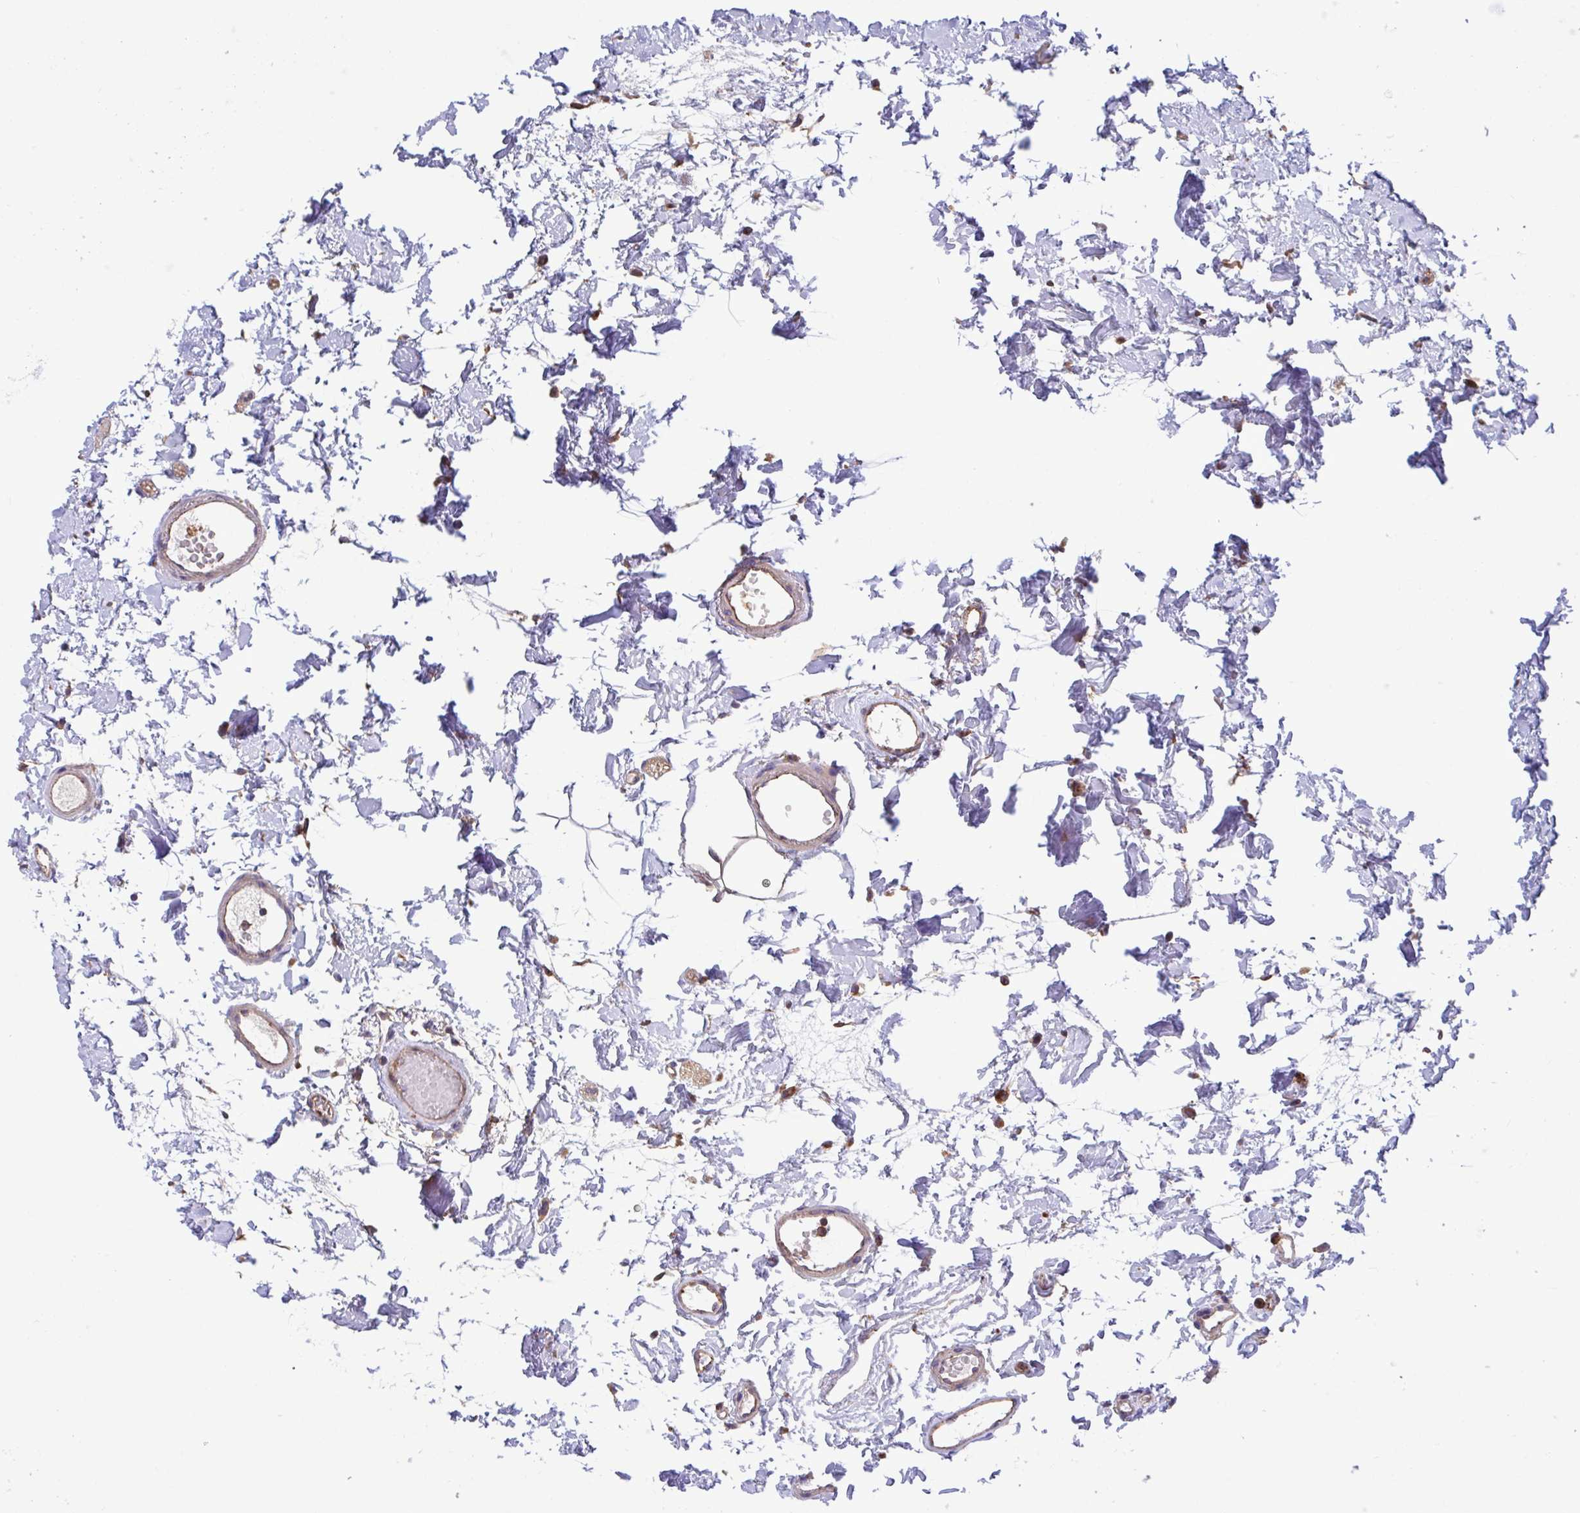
{"staining": {"intensity": "moderate", "quantity": ">75%", "location": "cytoplasmic/membranous"}, "tissue": "colon", "cell_type": "Endothelial cells", "image_type": "normal", "snomed": [{"axis": "morphology", "description": "Normal tissue, NOS"}, {"axis": "topography", "description": "Colon"}], "caption": "The micrograph demonstrates immunohistochemical staining of benign colon. There is moderate cytoplasmic/membranous expression is appreciated in about >75% of endothelial cells.", "gene": "C4orf36", "patient": {"sex": "female", "age": 84}}